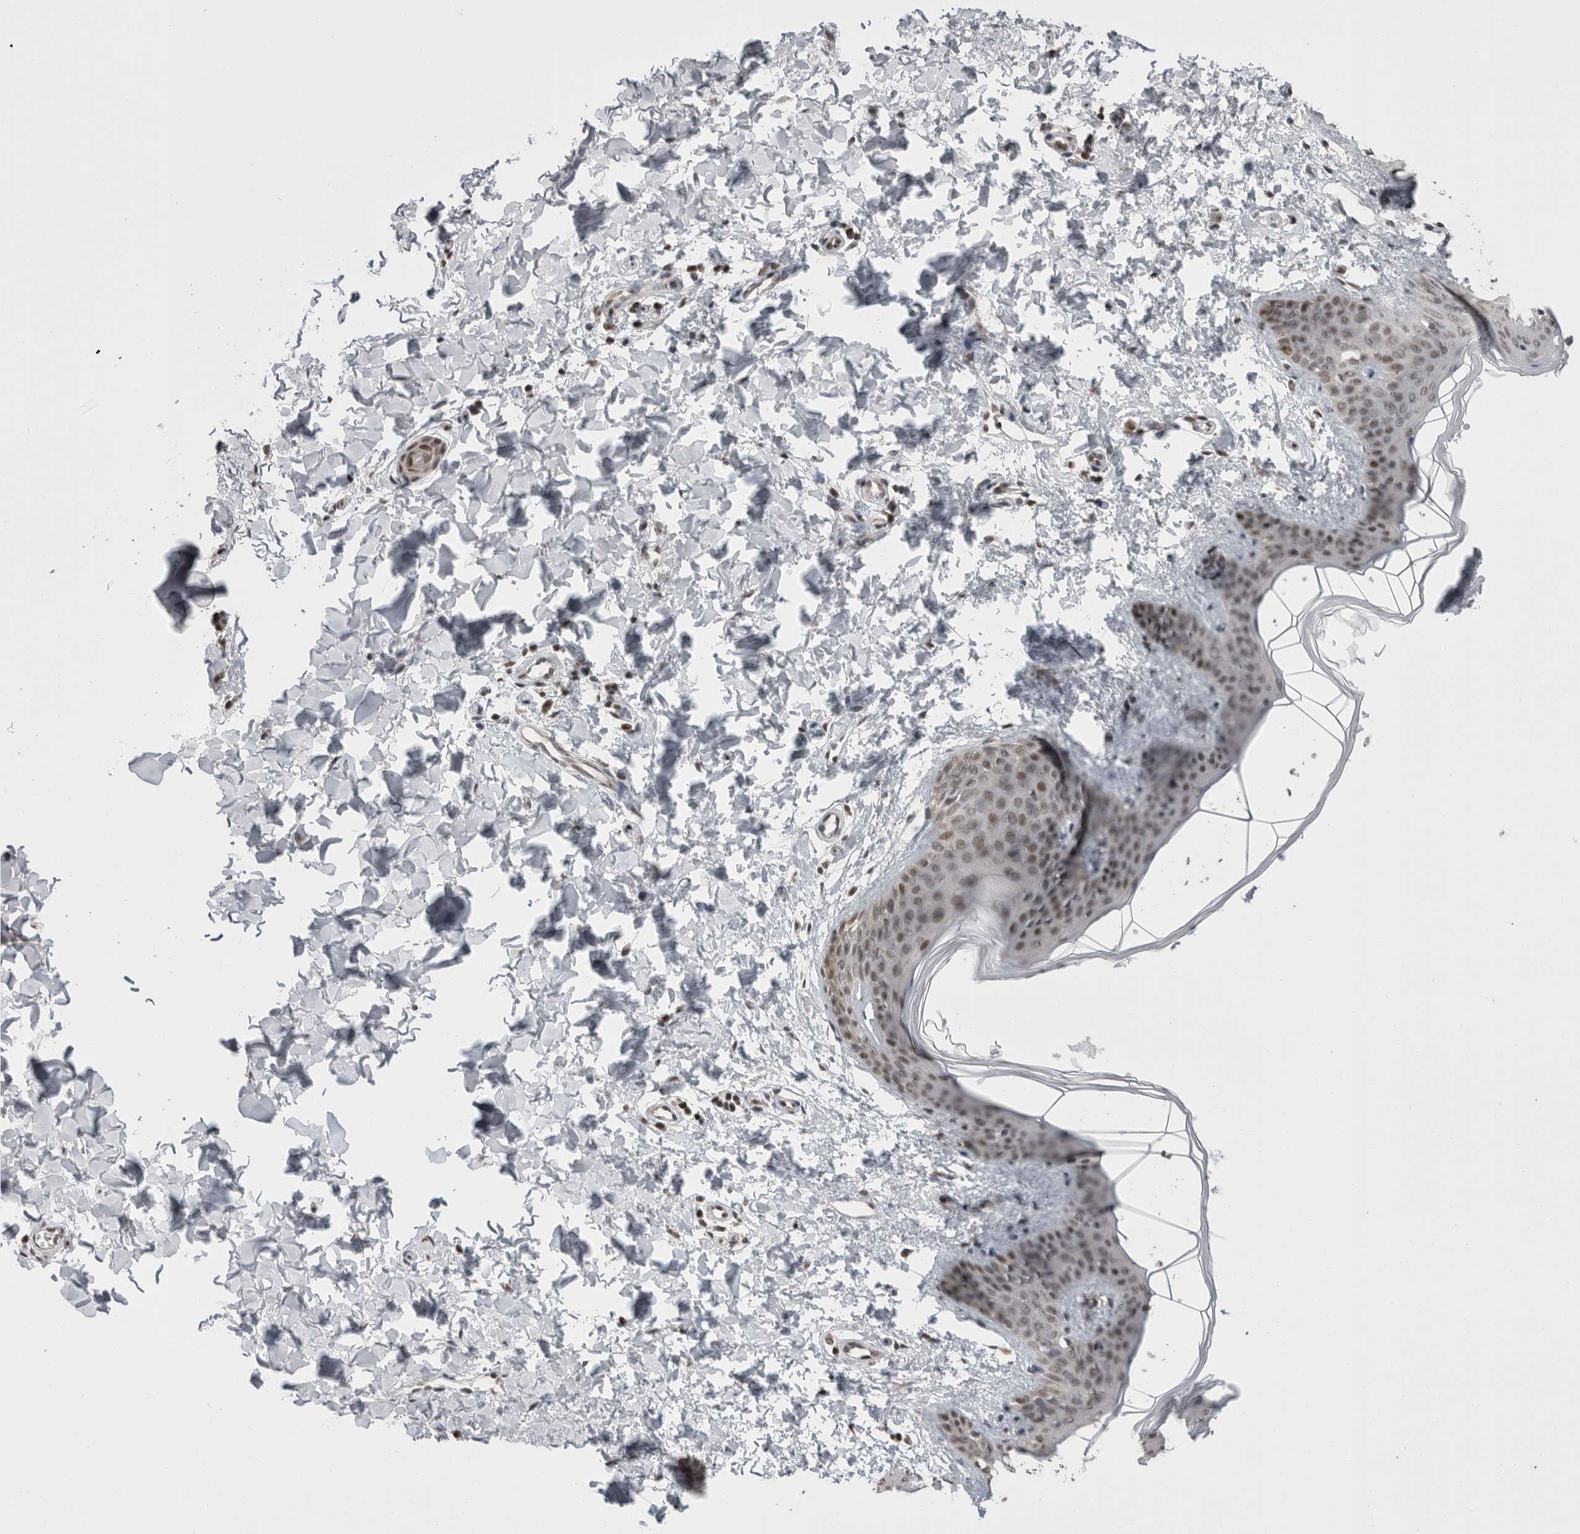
{"staining": {"intensity": "moderate", "quantity": ">75%", "location": "nuclear"}, "tissue": "skin", "cell_type": "Fibroblasts", "image_type": "normal", "snomed": [{"axis": "morphology", "description": "Normal tissue, NOS"}, {"axis": "topography", "description": "Skin"}], "caption": "Skin stained for a protein (brown) displays moderate nuclear positive positivity in approximately >75% of fibroblasts.", "gene": "ZBTB11", "patient": {"sex": "female", "age": 17}}